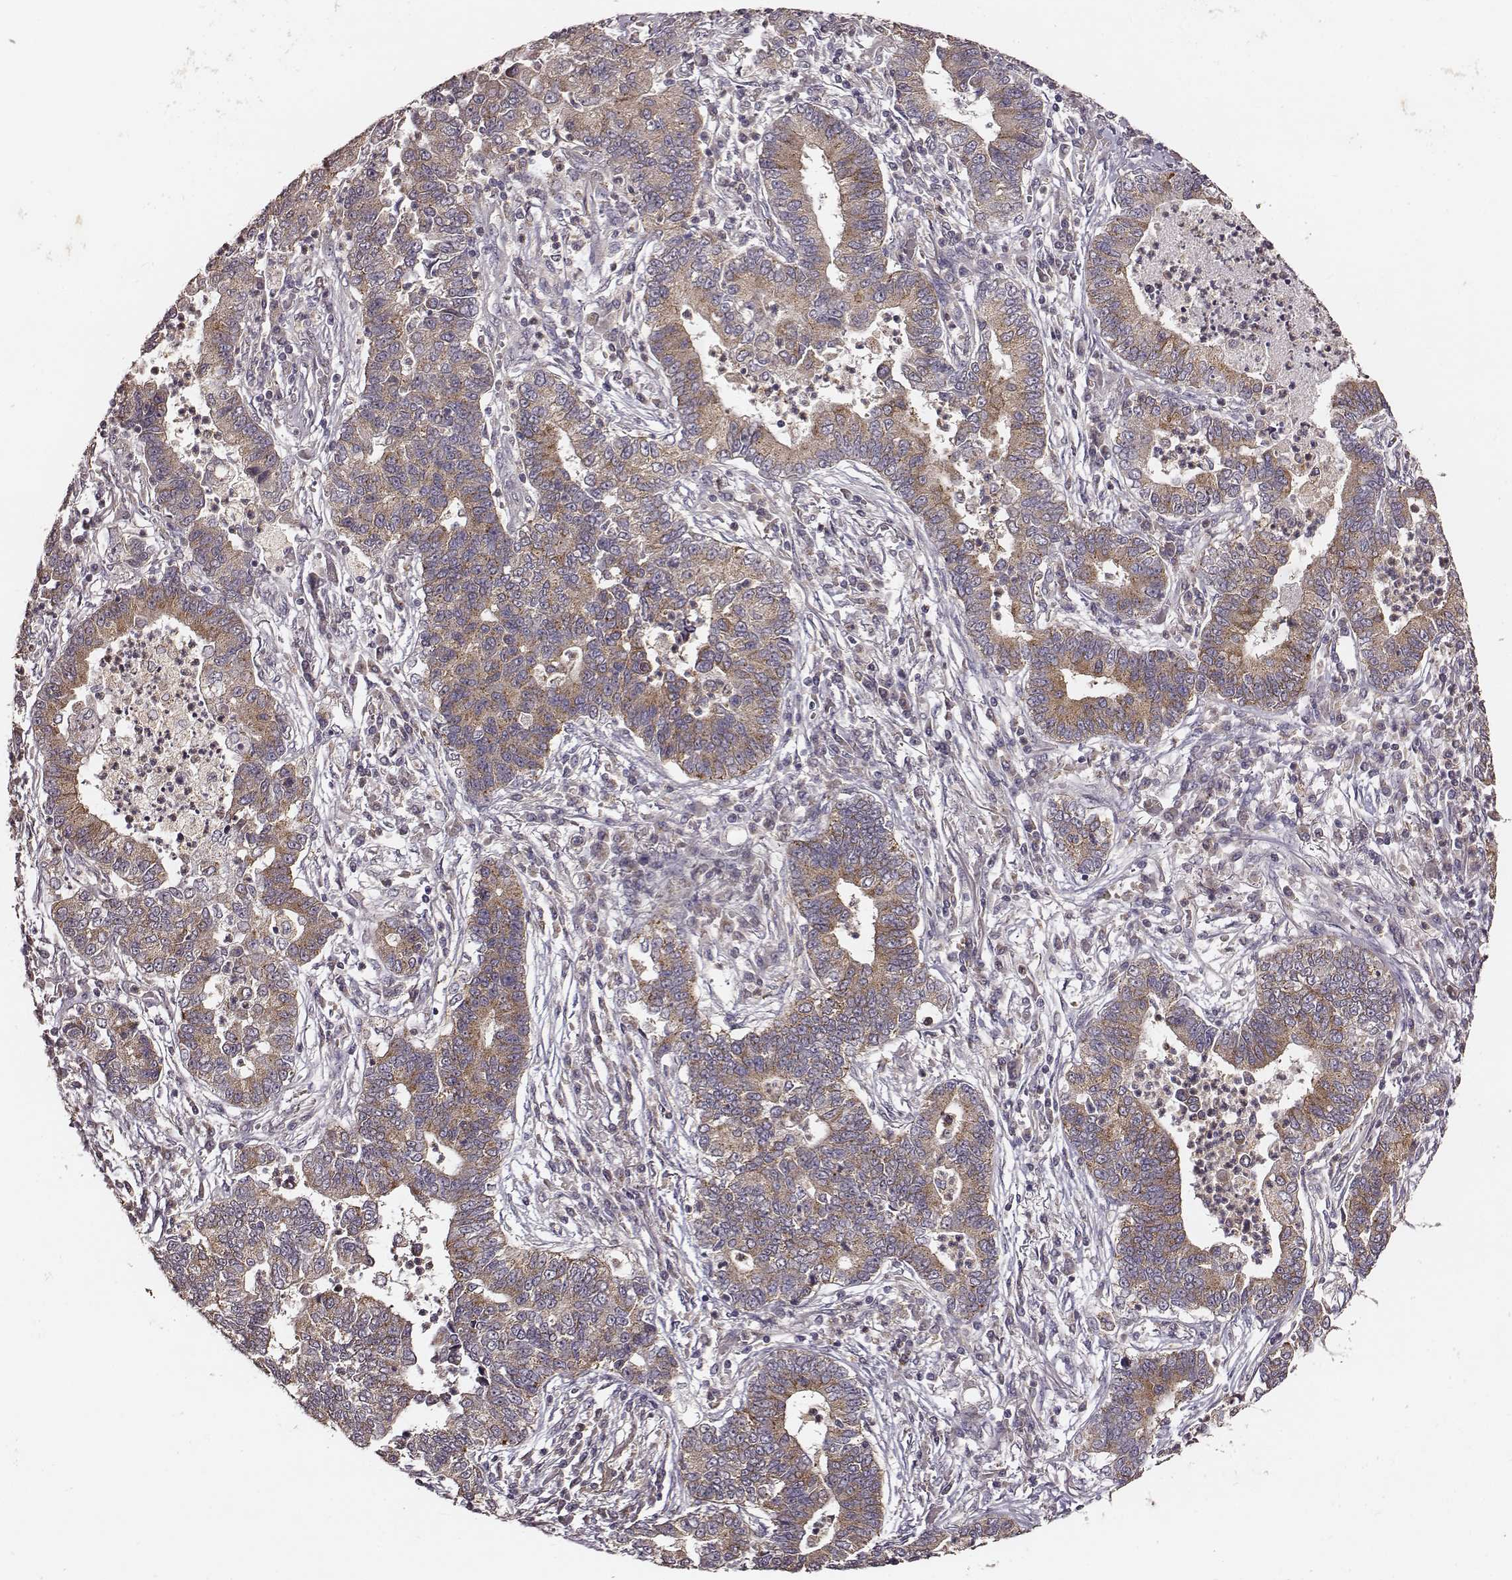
{"staining": {"intensity": "weak", "quantity": ">75%", "location": "cytoplasmic/membranous"}, "tissue": "lung cancer", "cell_type": "Tumor cells", "image_type": "cancer", "snomed": [{"axis": "morphology", "description": "Adenocarcinoma, NOS"}, {"axis": "topography", "description": "Lung"}], "caption": "Protein staining of adenocarcinoma (lung) tissue demonstrates weak cytoplasmic/membranous positivity in about >75% of tumor cells.", "gene": "VPS26A", "patient": {"sex": "female", "age": 57}}